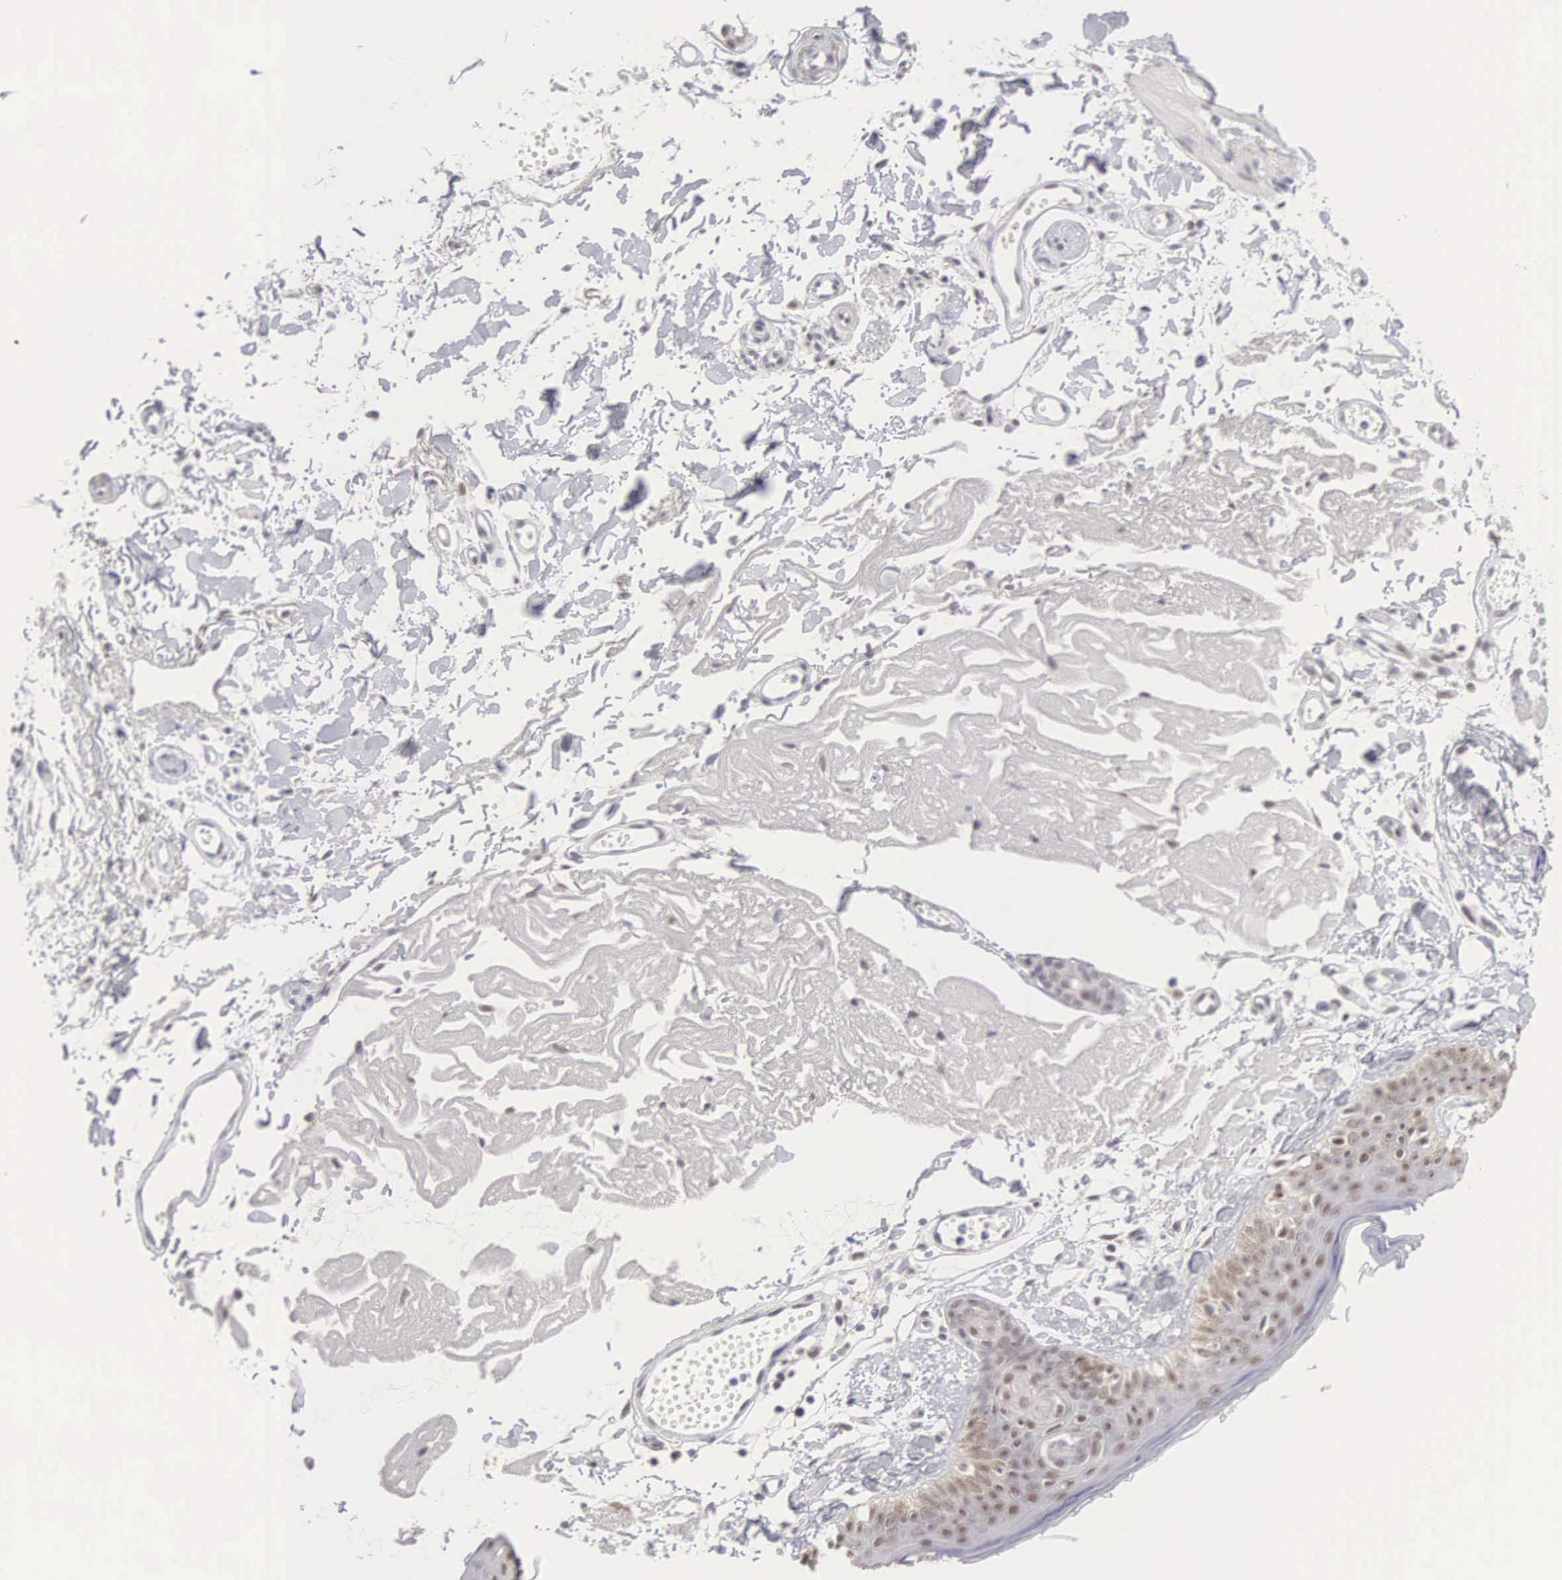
{"staining": {"intensity": "weak", "quantity": "25%-75%", "location": "nuclear"}, "tissue": "skin", "cell_type": "Fibroblasts", "image_type": "normal", "snomed": [{"axis": "morphology", "description": "Normal tissue, NOS"}, {"axis": "topography", "description": "Skin"}], "caption": "Fibroblasts reveal low levels of weak nuclear expression in about 25%-75% of cells in benign skin.", "gene": "MNAT1", "patient": {"sex": "male", "age": 83}}